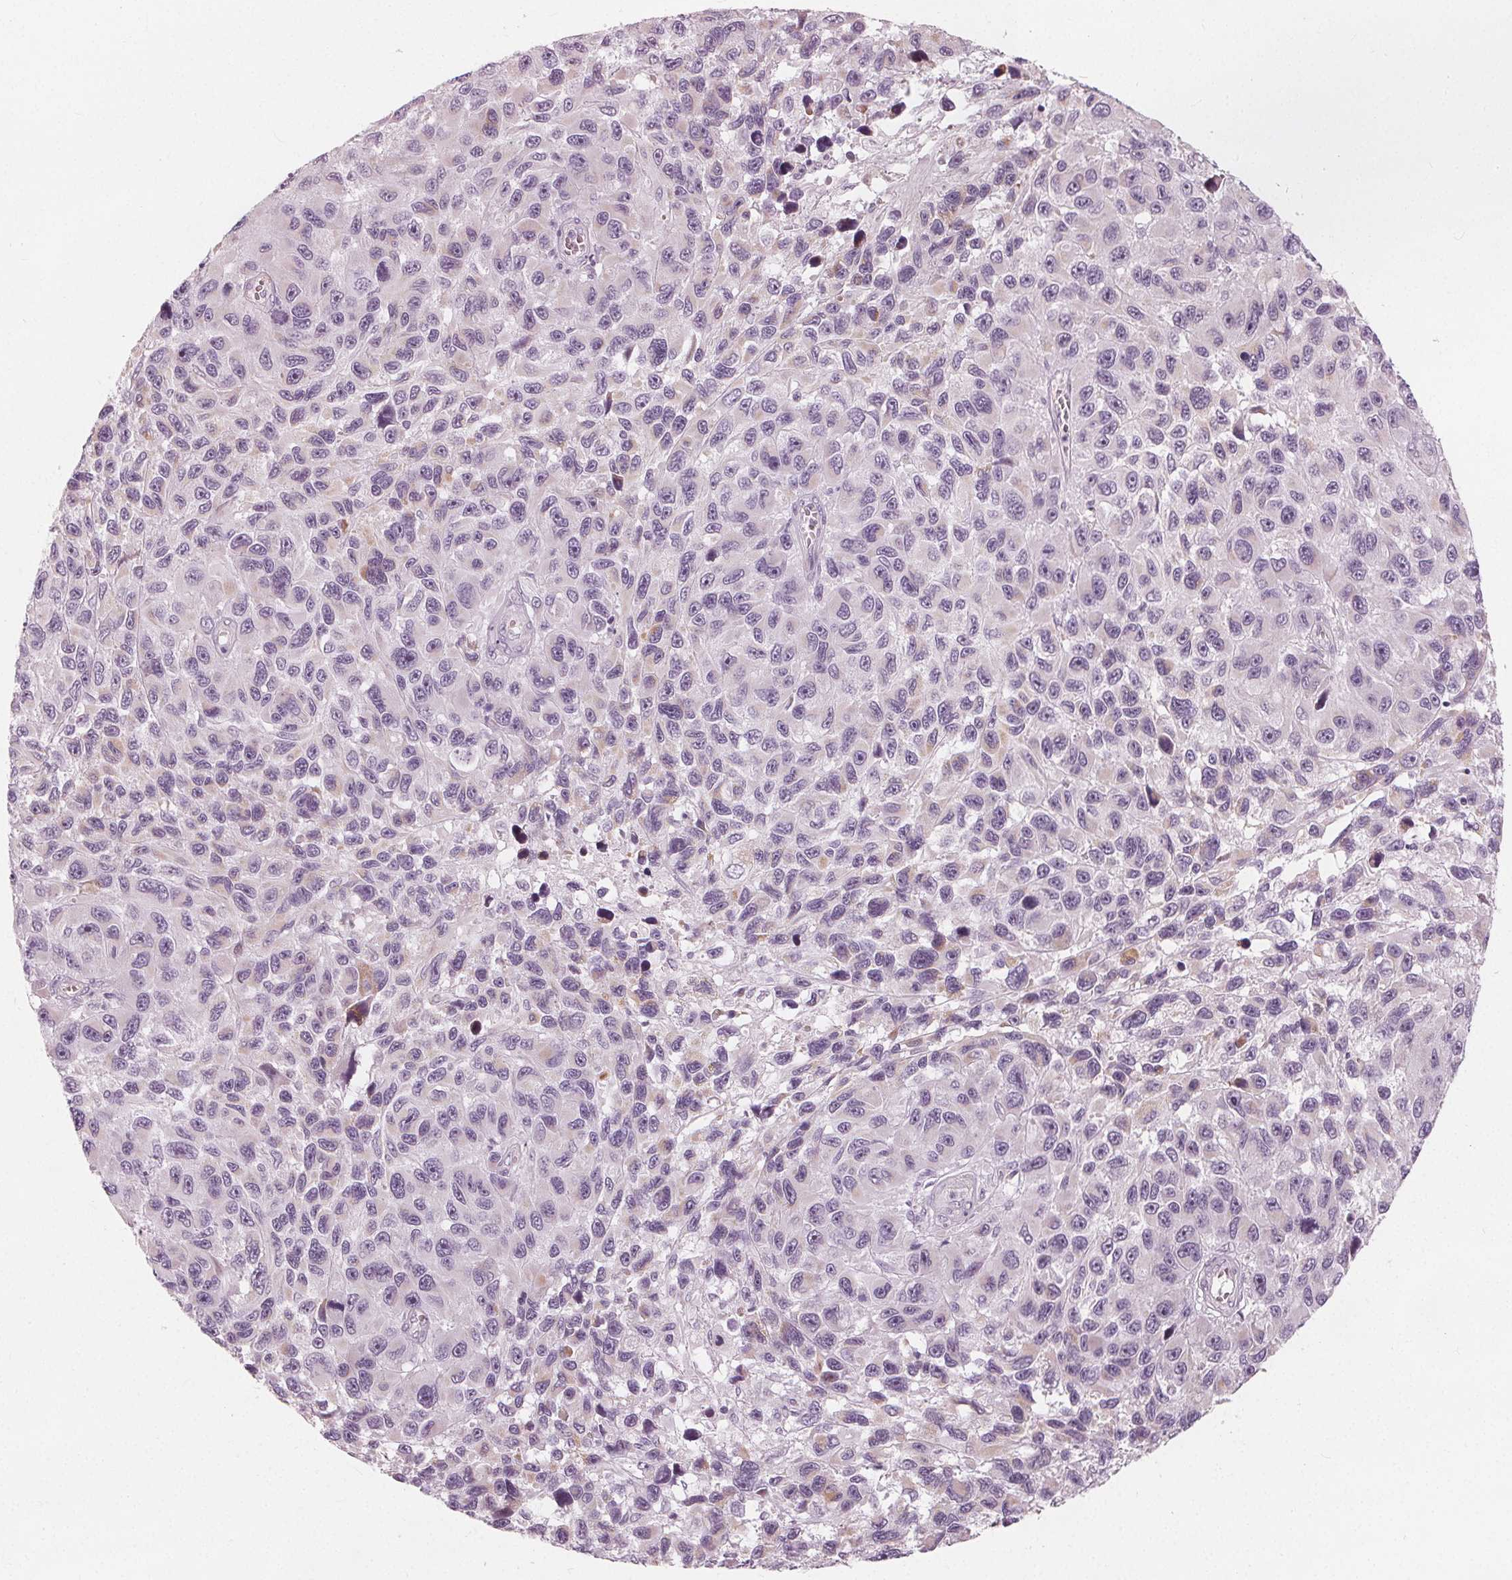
{"staining": {"intensity": "negative", "quantity": "none", "location": "none"}, "tissue": "melanoma", "cell_type": "Tumor cells", "image_type": "cancer", "snomed": [{"axis": "morphology", "description": "Malignant melanoma, NOS"}, {"axis": "topography", "description": "Skin"}], "caption": "Malignant melanoma stained for a protein using immunohistochemistry (IHC) exhibits no positivity tumor cells.", "gene": "BRSK1", "patient": {"sex": "male", "age": 53}}